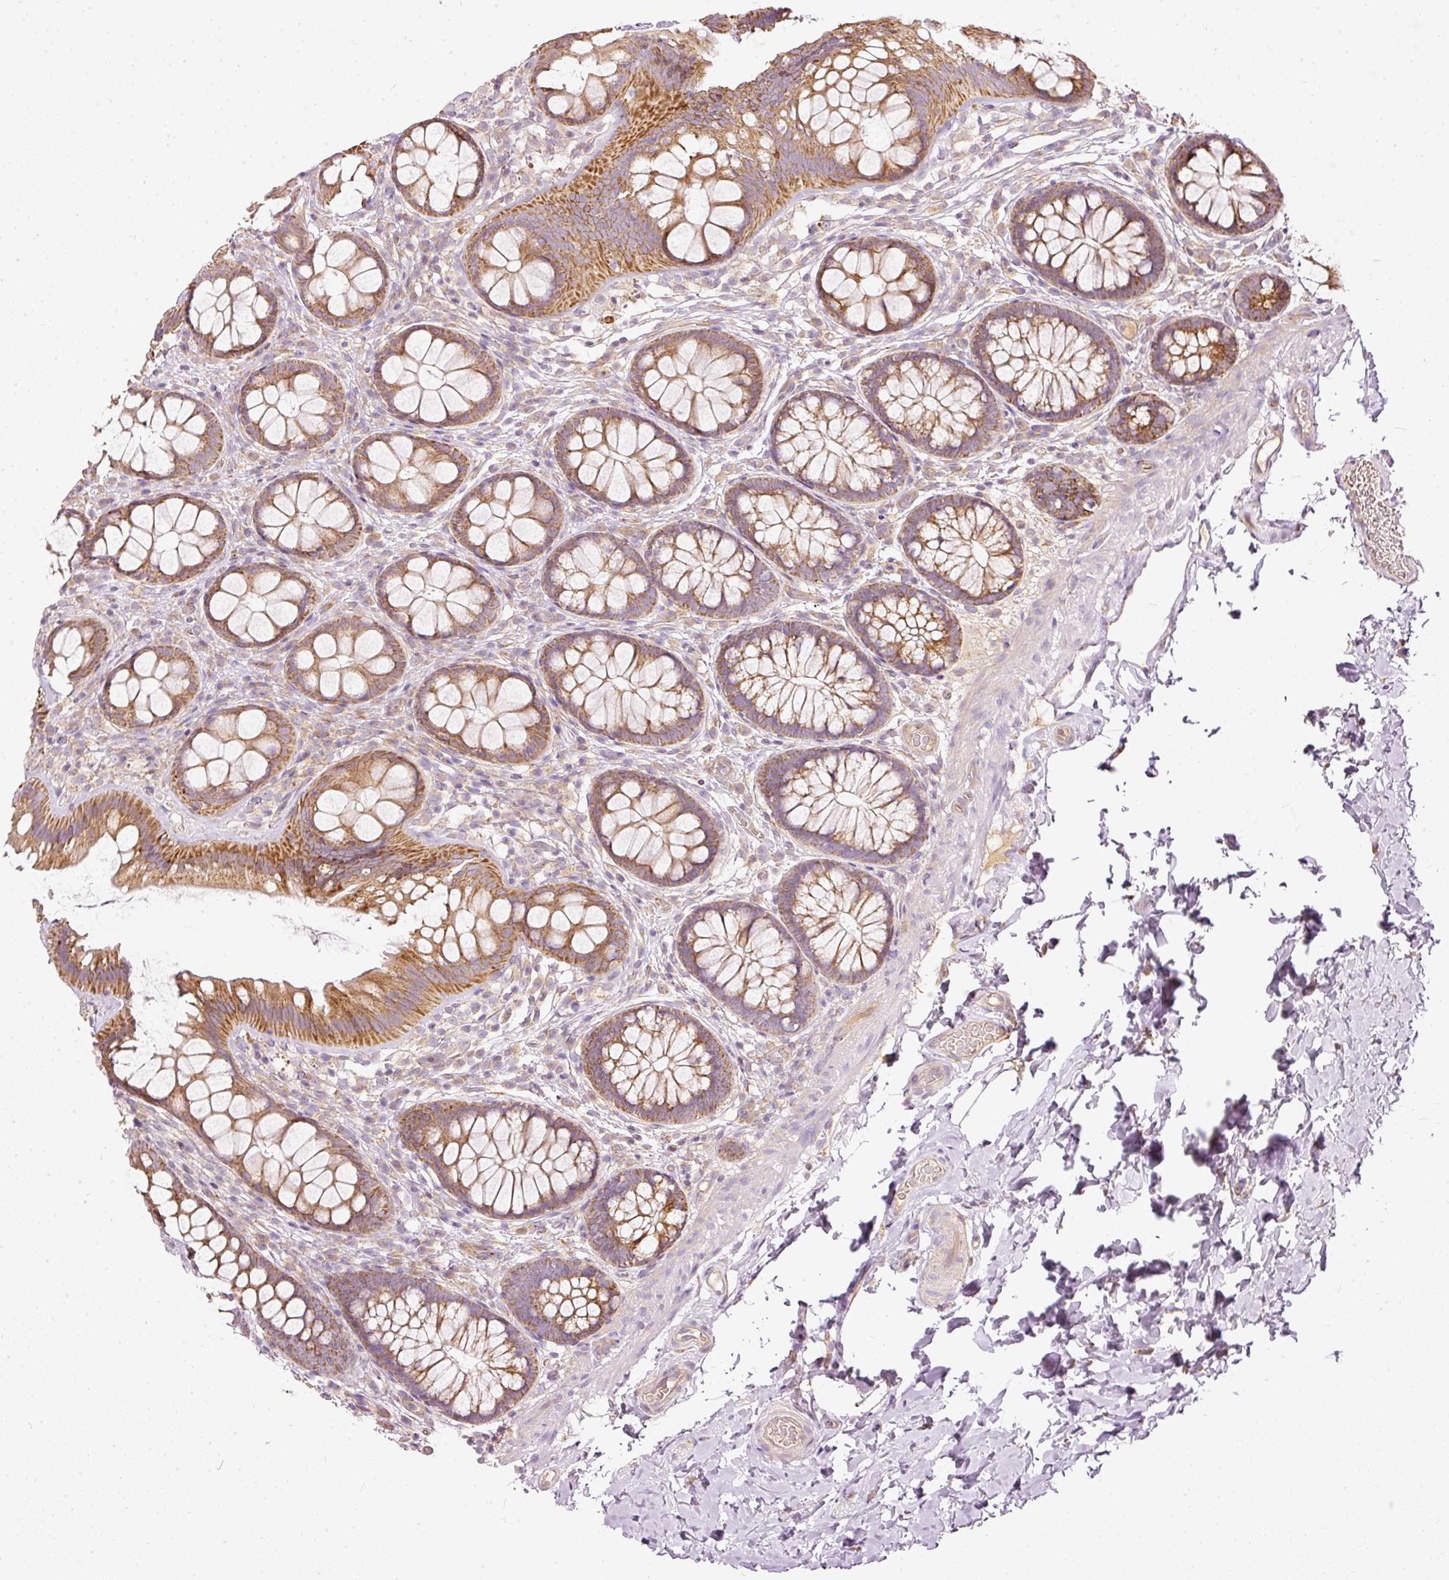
{"staining": {"intensity": "weak", "quantity": "<25%", "location": "cytoplasmic/membranous"}, "tissue": "colon", "cell_type": "Endothelial cells", "image_type": "normal", "snomed": [{"axis": "morphology", "description": "Normal tissue, NOS"}, {"axis": "topography", "description": "Colon"}], "caption": "This is a image of immunohistochemistry staining of unremarkable colon, which shows no staining in endothelial cells.", "gene": "PAQR9", "patient": {"sex": "male", "age": 46}}